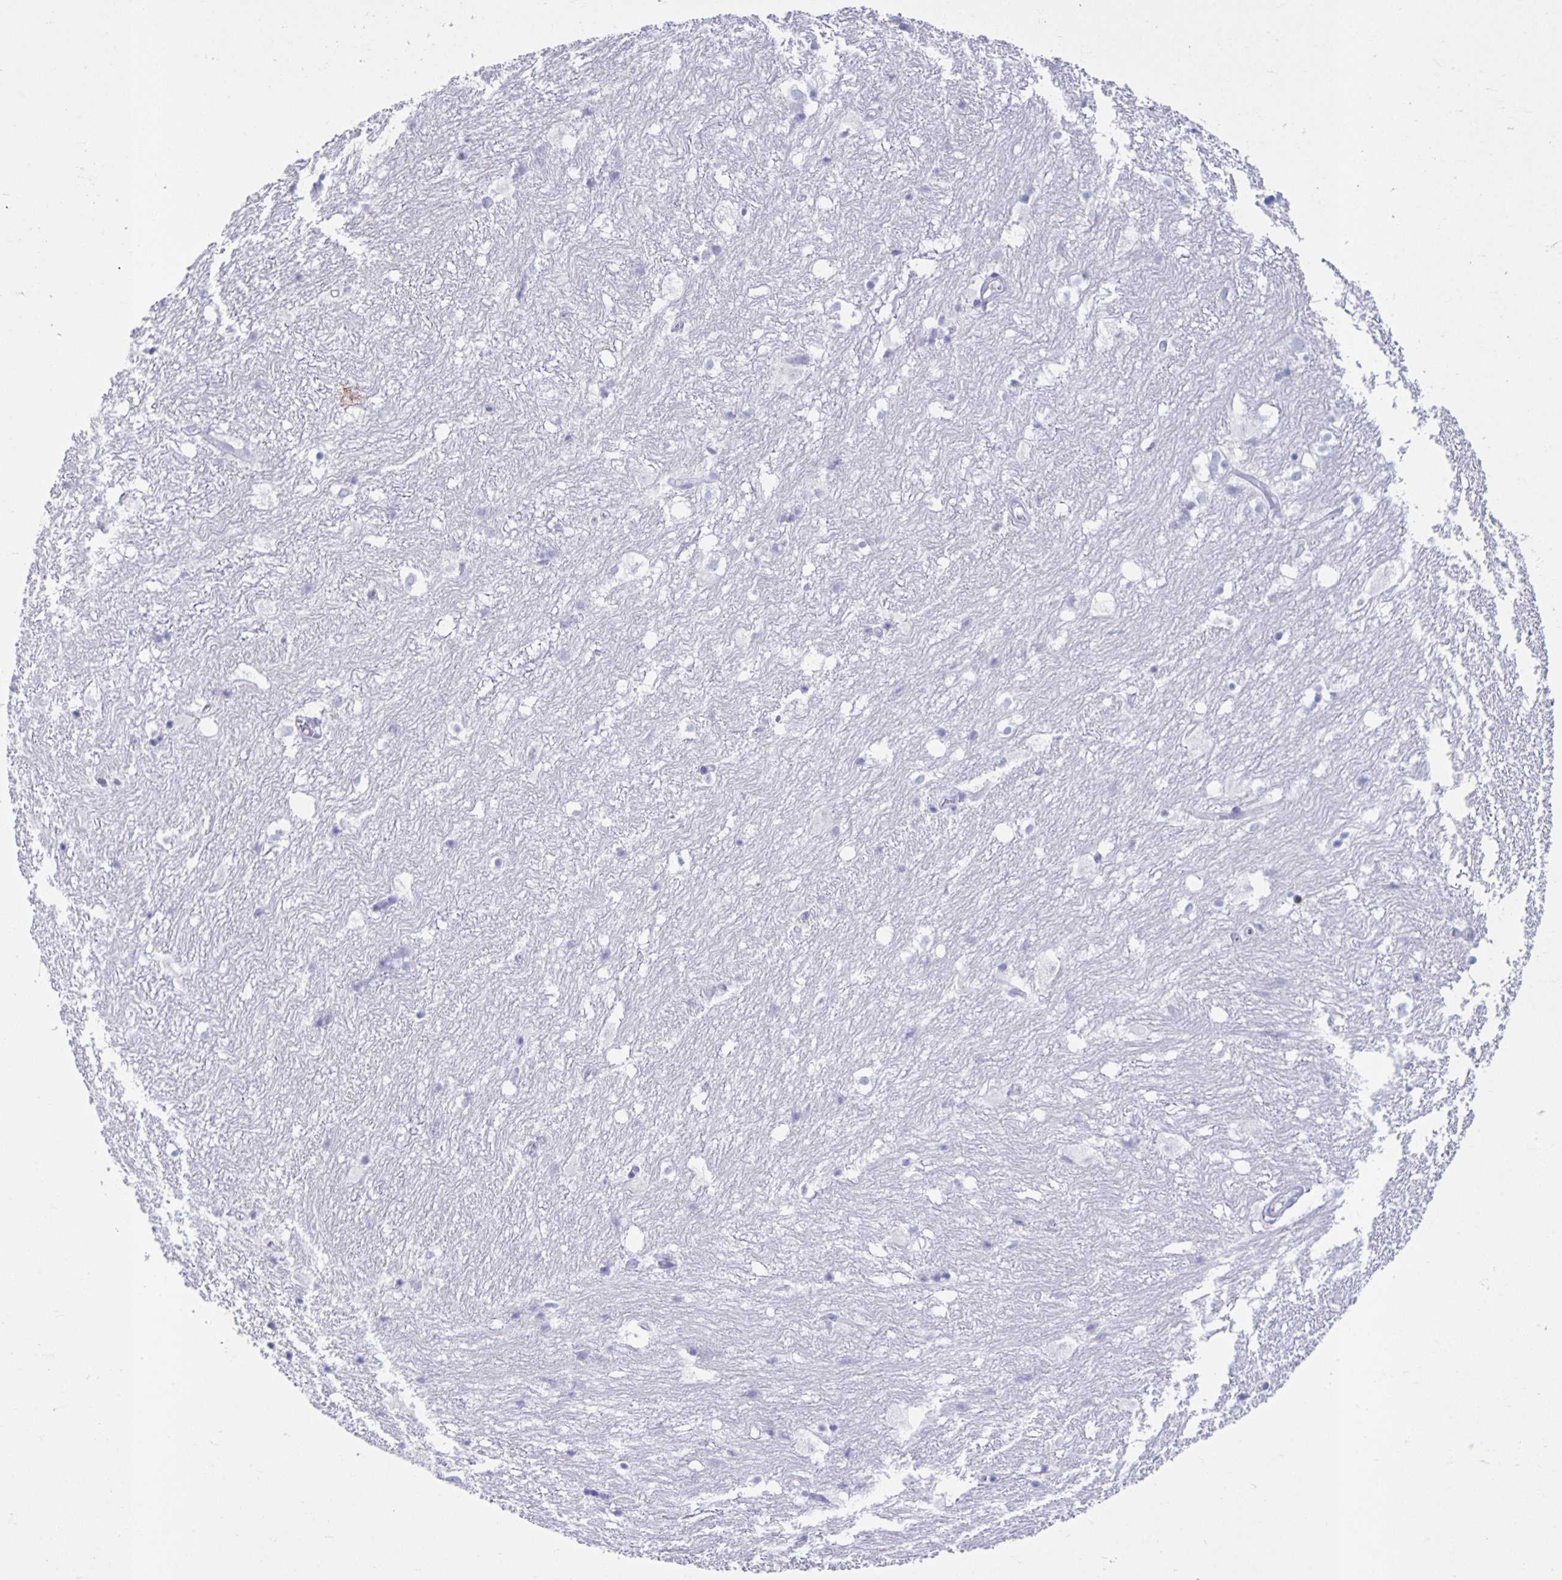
{"staining": {"intensity": "negative", "quantity": "none", "location": "none"}, "tissue": "hippocampus", "cell_type": "Glial cells", "image_type": "normal", "snomed": [{"axis": "morphology", "description": "Normal tissue, NOS"}, {"axis": "topography", "description": "Hippocampus"}], "caption": "Immunohistochemistry of unremarkable human hippocampus shows no expression in glial cells. The staining was performed using DAB (3,3'-diaminobenzidine) to visualize the protein expression in brown, while the nuclei were stained in blue with hematoxylin (Magnification: 20x).", "gene": "CT45A10", "patient": {"sex": "female", "age": 52}}